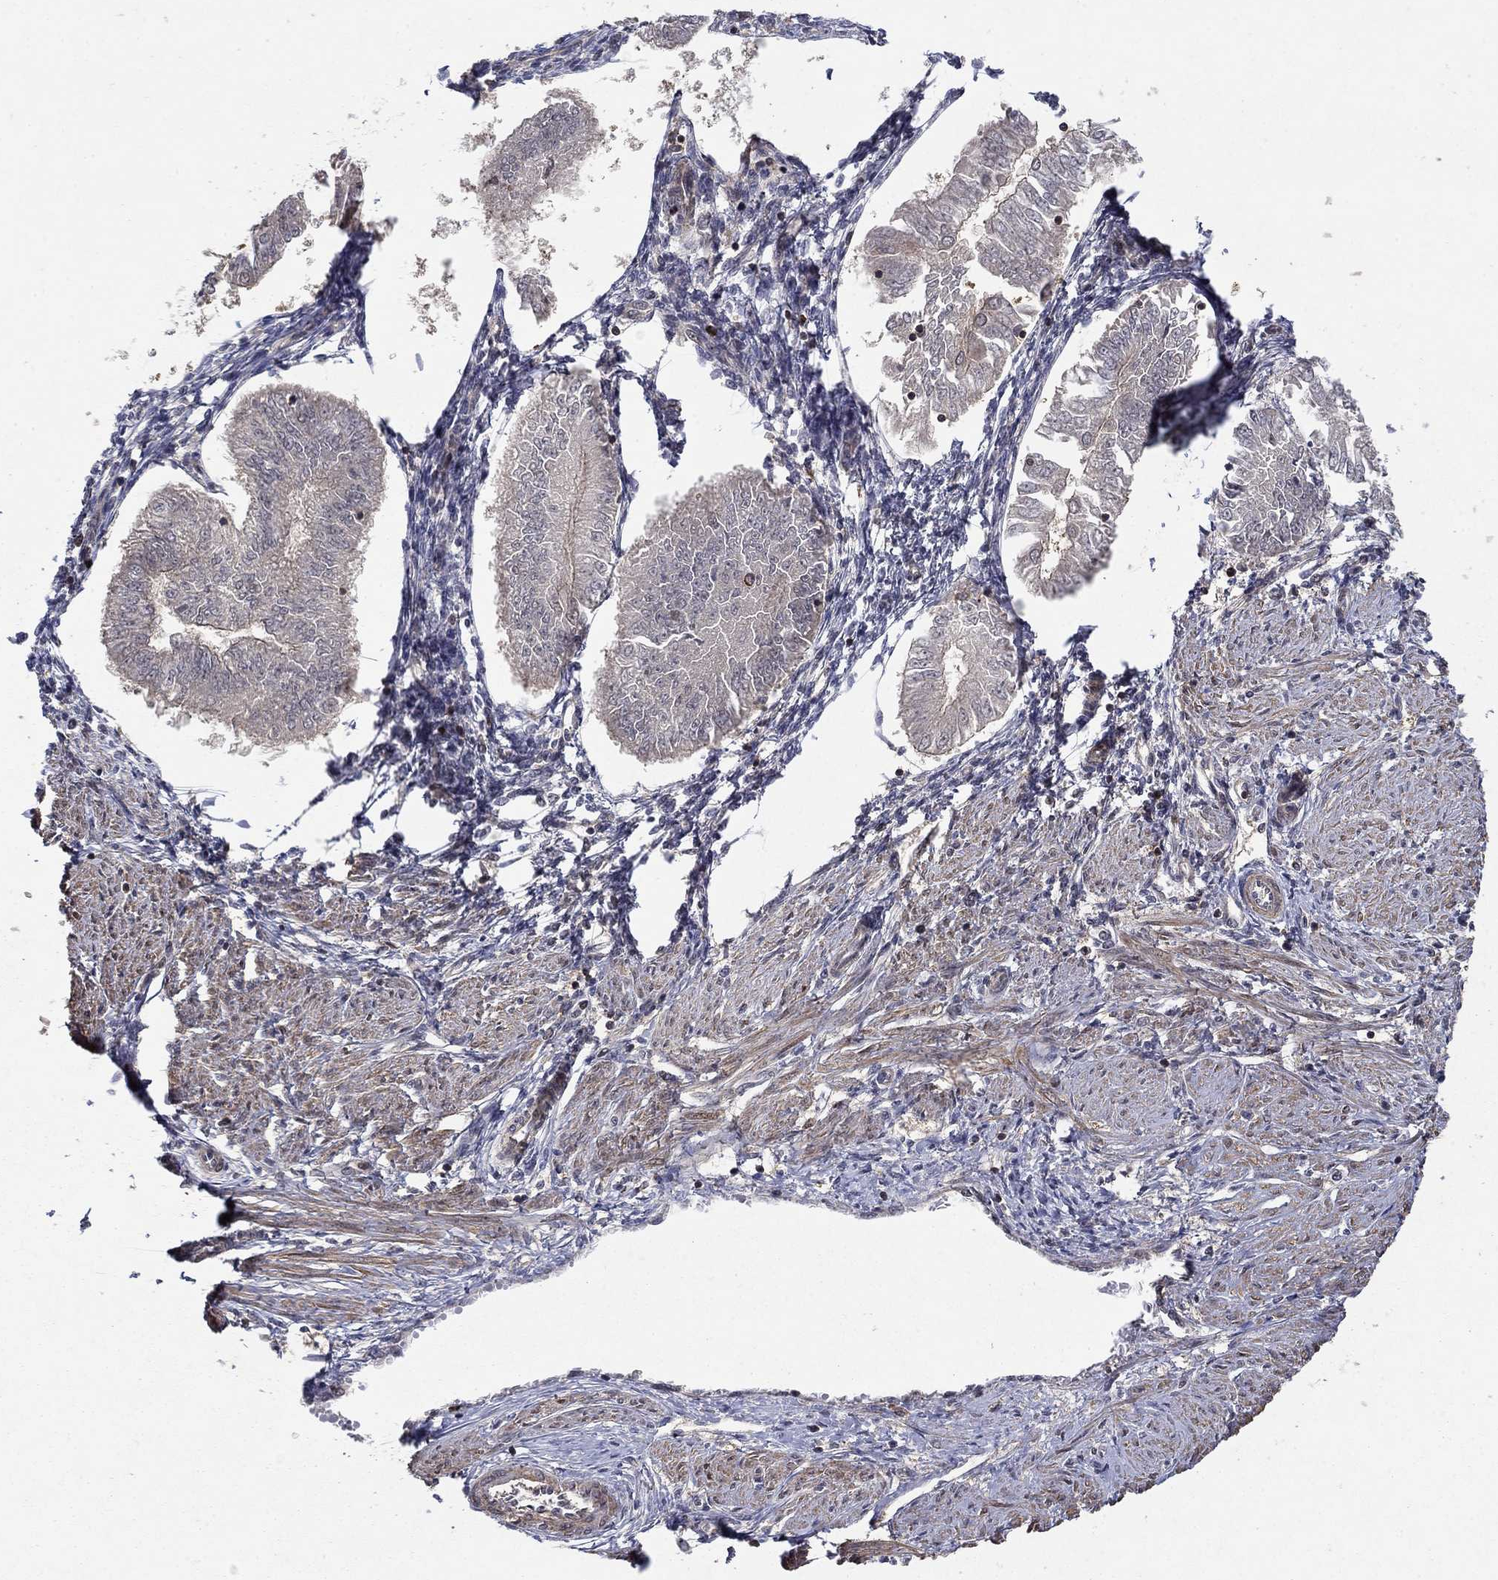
{"staining": {"intensity": "negative", "quantity": "none", "location": "none"}, "tissue": "endometrial cancer", "cell_type": "Tumor cells", "image_type": "cancer", "snomed": [{"axis": "morphology", "description": "Adenocarcinoma, NOS"}, {"axis": "topography", "description": "Endometrium"}], "caption": "Tumor cells are negative for brown protein staining in endometrial adenocarcinoma.", "gene": "CCDC66", "patient": {"sex": "female", "age": 53}}